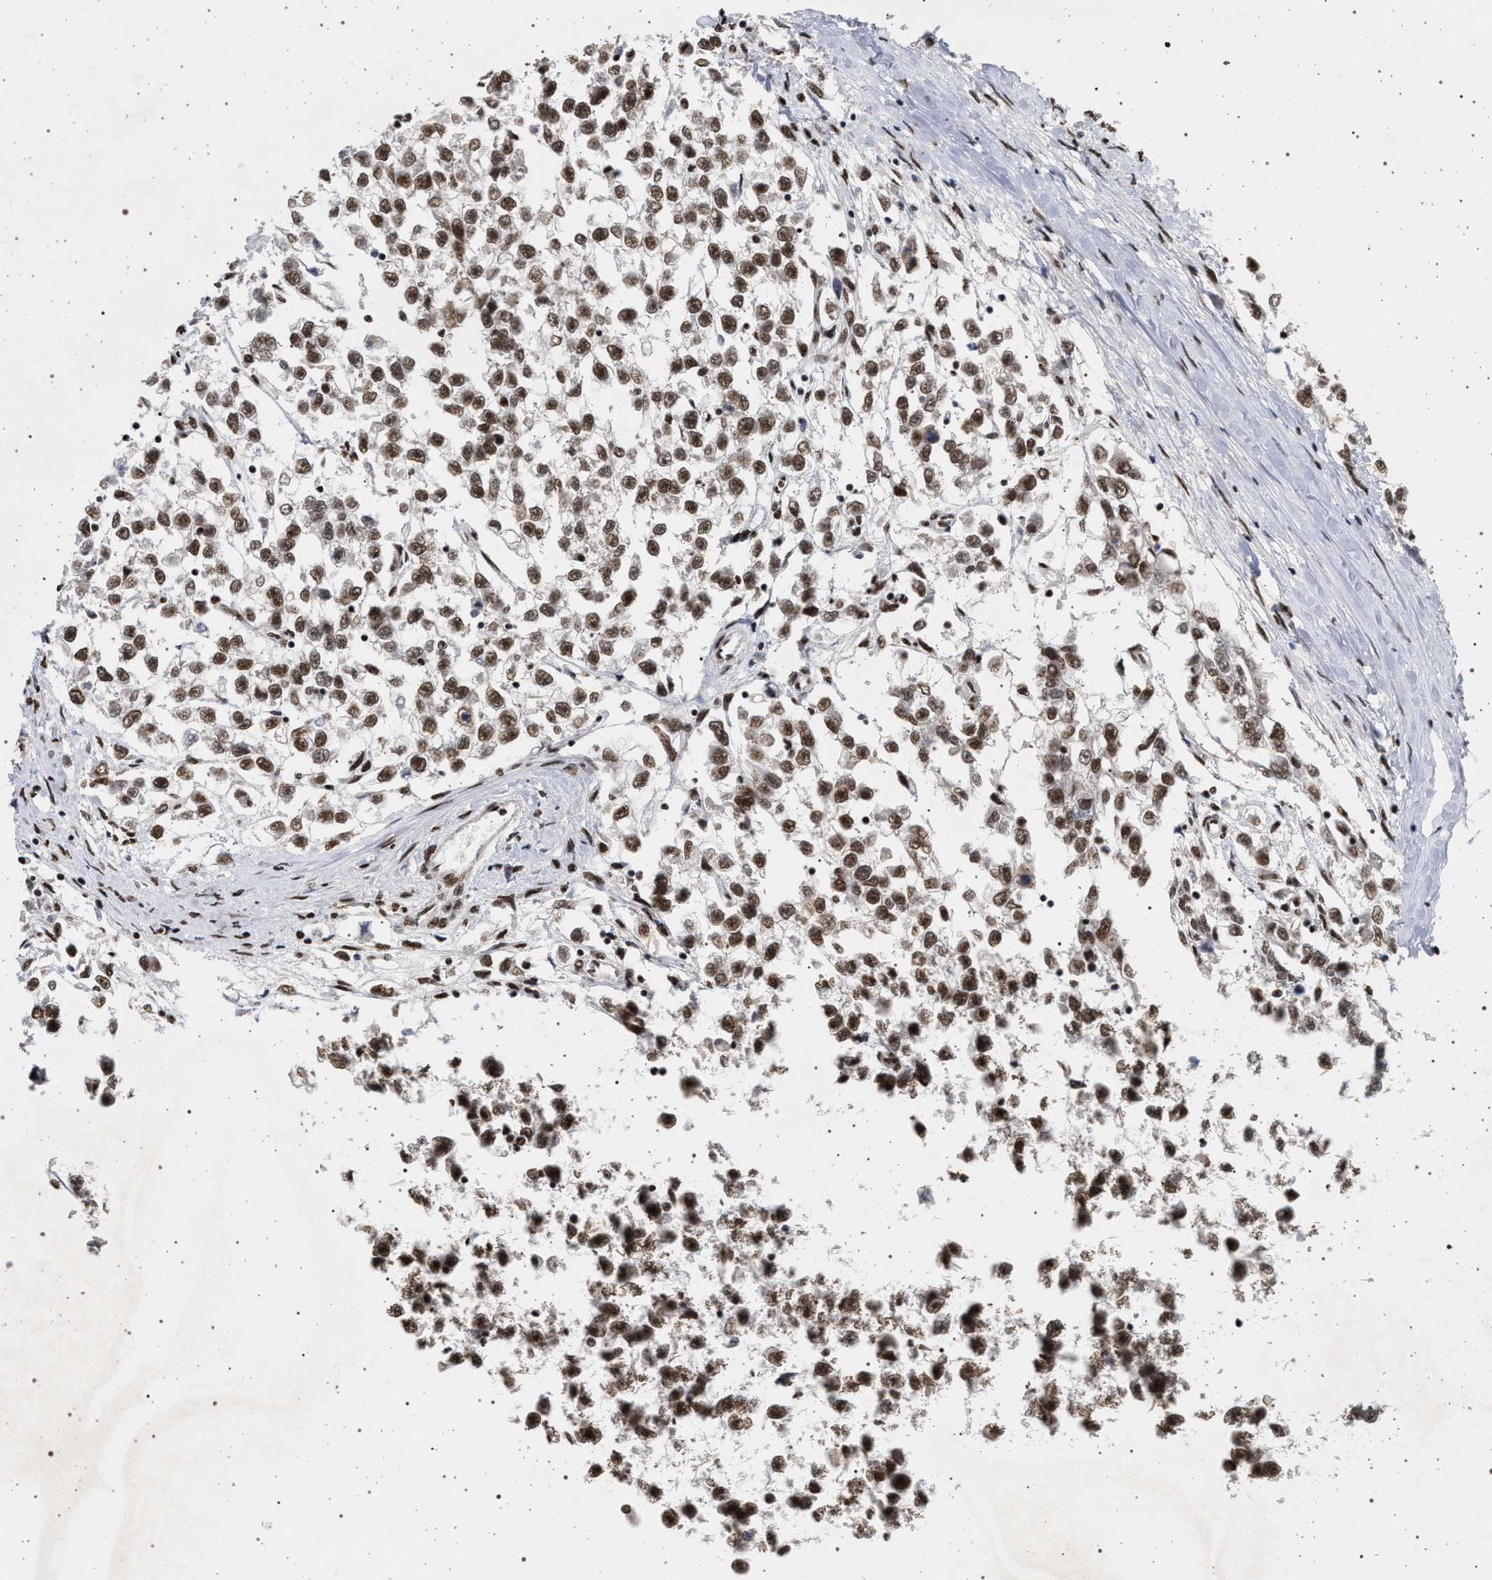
{"staining": {"intensity": "moderate", "quantity": ">75%", "location": "nuclear"}, "tissue": "testis cancer", "cell_type": "Tumor cells", "image_type": "cancer", "snomed": [{"axis": "morphology", "description": "Seminoma, NOS"}, {"axis": "morphology", "description": "Carcinoma, Embryonal, NOS"}, {"axis": "topography", "description": "Testis"}], "caption": "The micrograph exhibits immunohistochemical staining of testis cancer (embryonal carcinoma). There is moderate nuclear positivity is identified in about >75% of tumor cells.", "gene": "PHF12", "patient": {"sex": "male", "age": 51}}